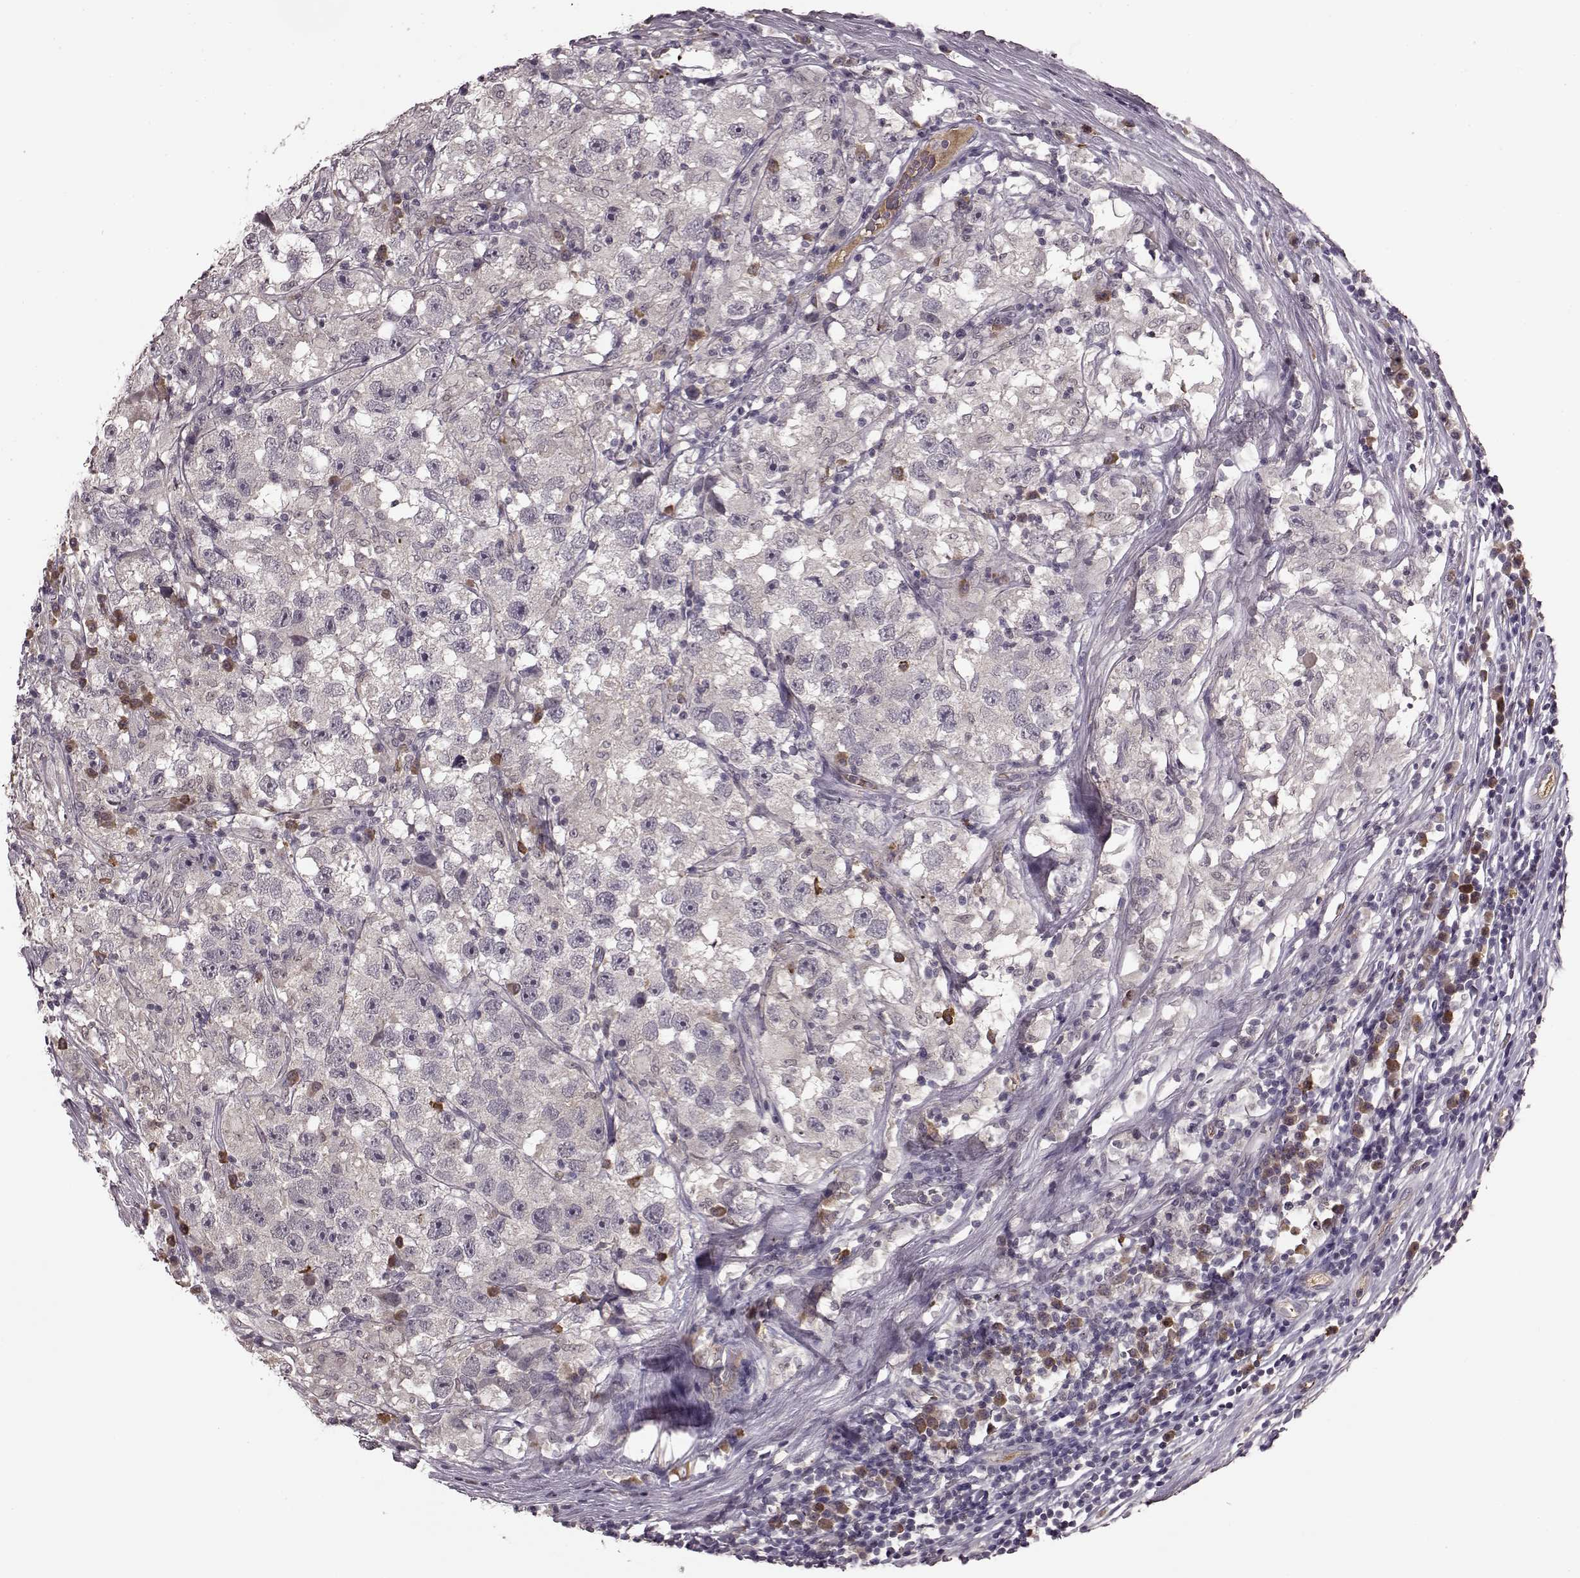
{"staining": {"intensity": "negative", "quantity": "none", "location": "none"}, "tissue": "testis cancer", "cell_type": "Tumor cells", "image_type": "cancer", "snomed": [{"axis": "morphology", "description": "Seminoma, NOS"}, {"axis": "topography", "description": "Testis"}], "caption": "Human testis cancer stained for a protein using immunohistochemistry demonstrates no expression in tumor cells.", "gene": "NRL", "patient": {"sex": "male", "age": 26}}